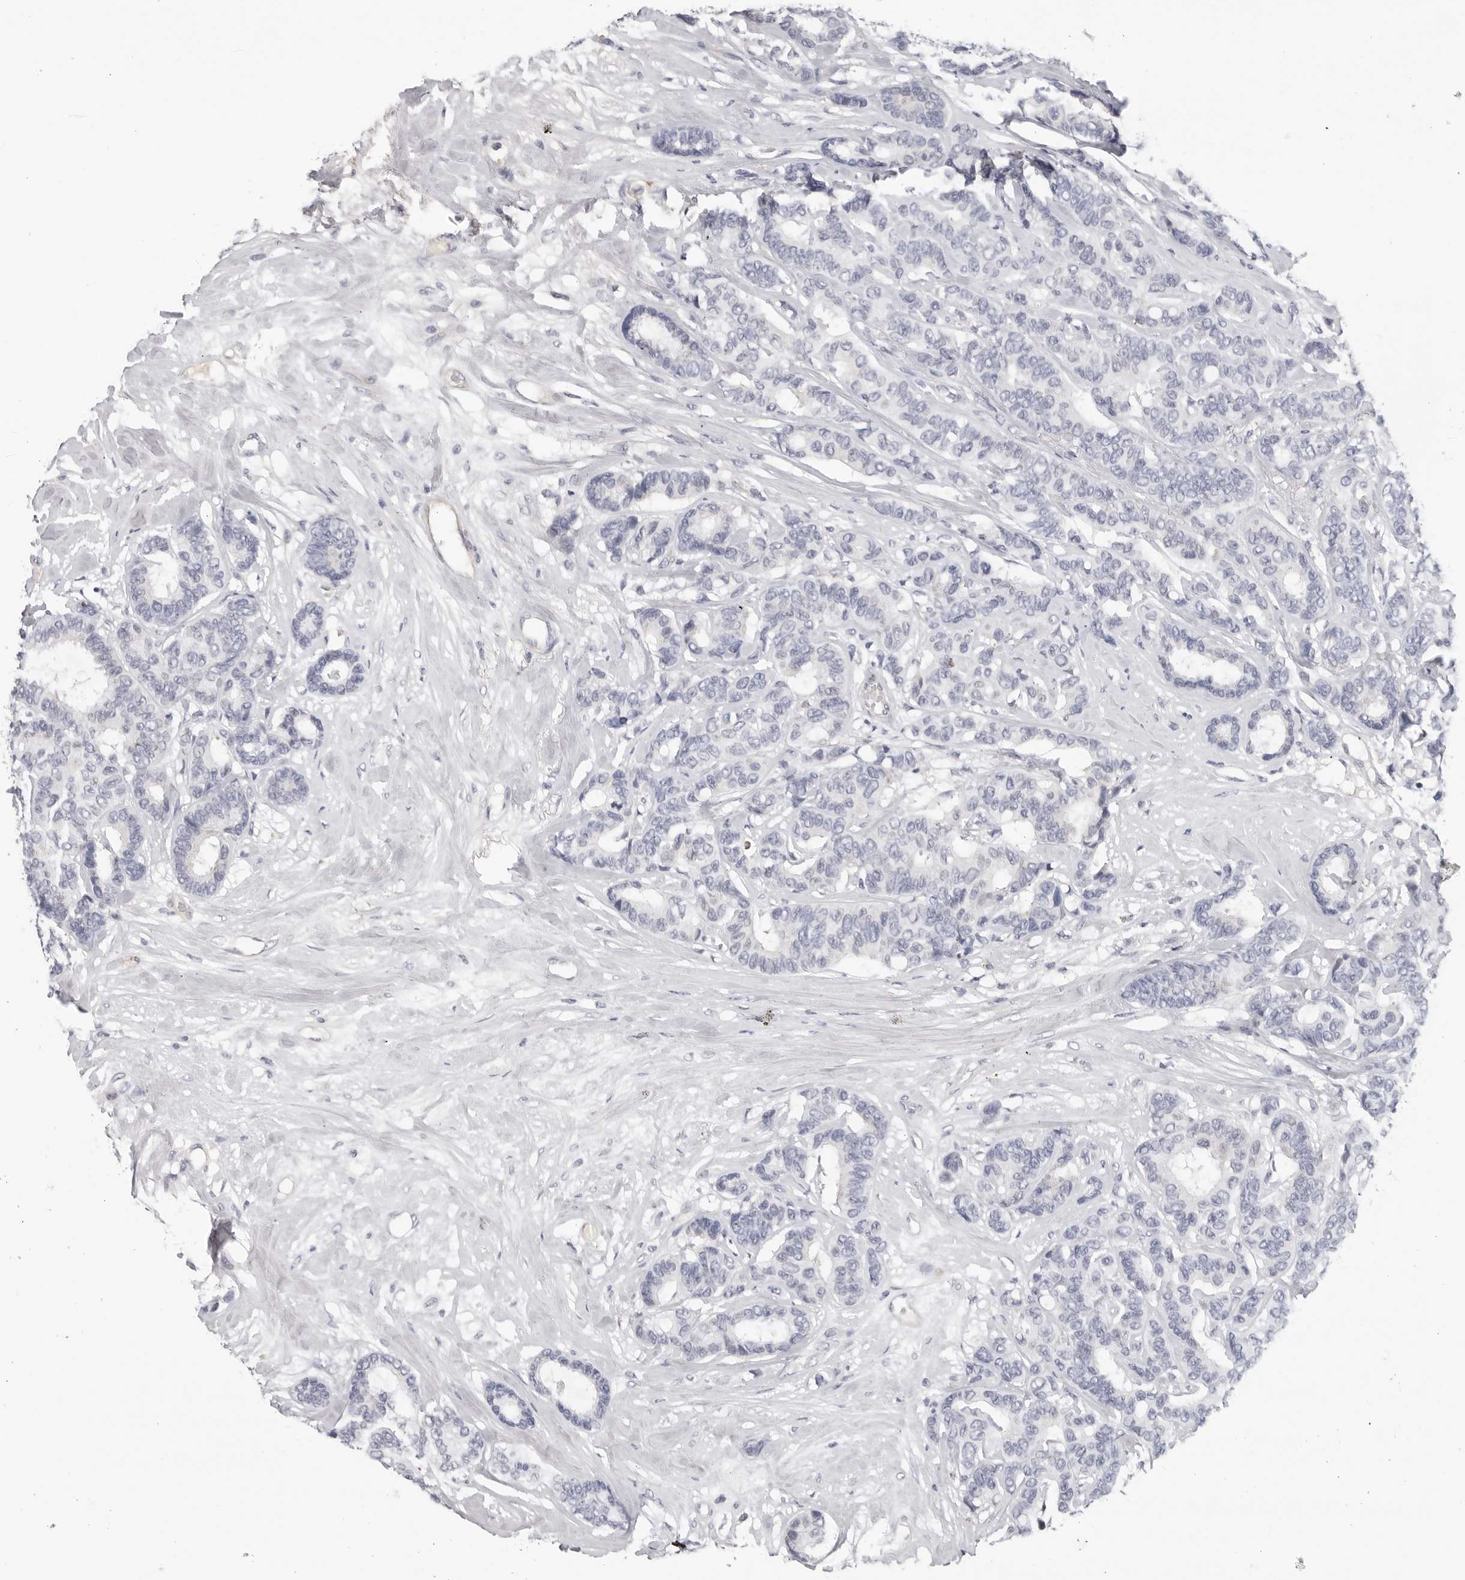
{"staining": {"intensity": "negative", "quantity": "none", "location": "none"}, "tissue": "breast cancer", "cell_type": "Tumor cells", "image_type": "cancer", "snomed": [{"axis": "morphology", "description": "Duct carcinoma"}, {"axis": "topography", "description": "Breast"}], "caption": "Immunohistochemical staining of breast cancer displays no significant staining in tumor cells.", "gene": "ZNF502", "patient": {"sex": "female", "age": 87}}